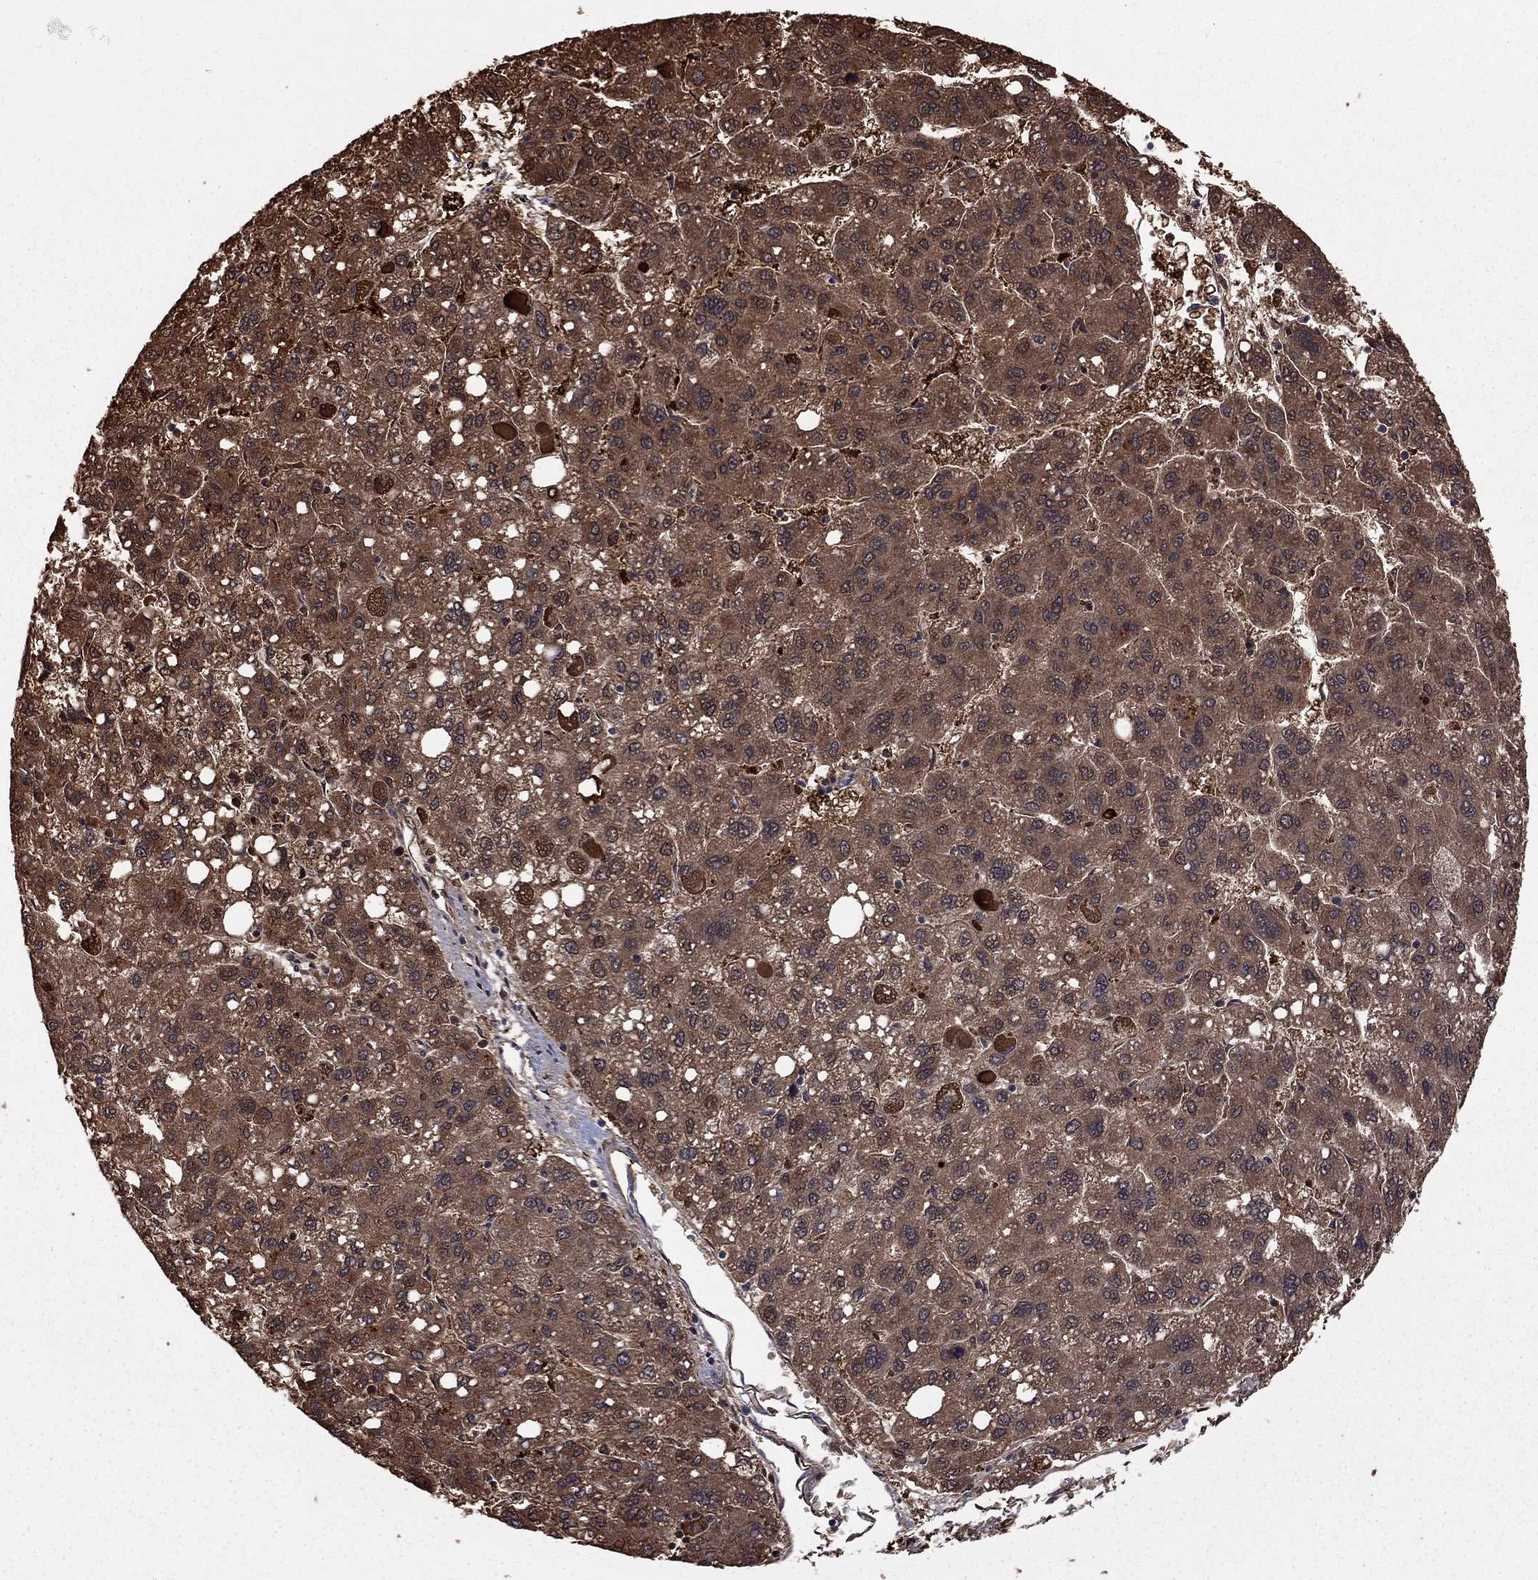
{"staining": {"intensity": "strong", "quantity": ">75%", "location": "cytoplasmic/membranous"}, "tissue": "liver cancer", "cell_type": "Tumor cells", "image_type": "cancer", "snomed": [{"axis": "morphology", "description": "Carcinoma, Hepatocellular, NOS"}, {"axis": "topography", "description": "Liver"}], "caption": "A brown stain labels strong cytoplasmic/membranous expression of a protein in liver cancer tumor cells.", "gene": "TSNARE1", "patient": {"sex": "female", "age": 82}}